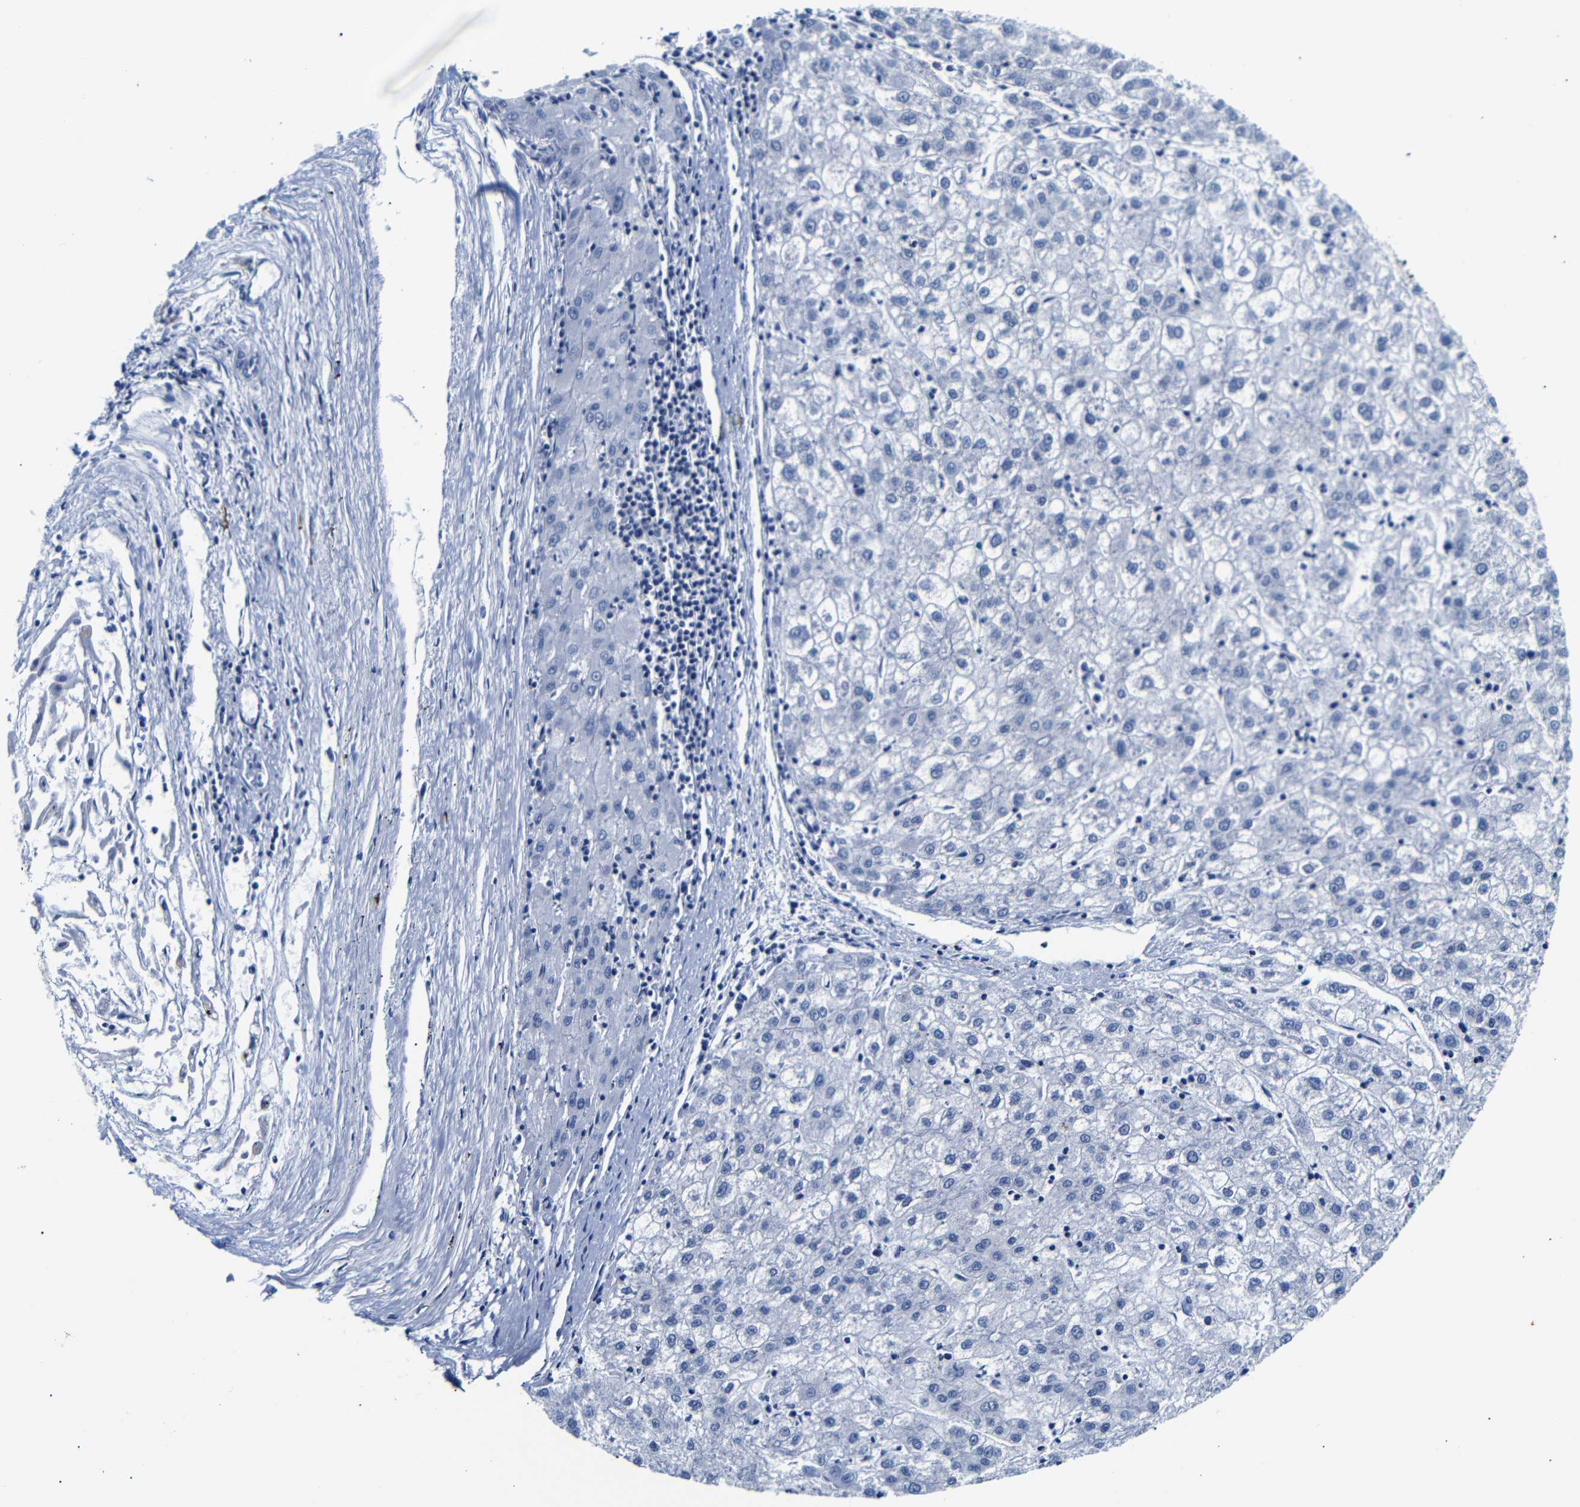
{"staining": {"intensity": "negative", "quantity": "none", "location": "none"}, "tissue": "liver cancer", "cell_type": "Tumor cells", "image_type": "cancer", "snomed": [{"axis": "morphology", "description": "Carcinoma, Hepatocellular, NOS"}, {"axis": "topography", "description": "Liver"}], "caption": "Liver cancer was stained to show a protein in brown. There is no significant positivity in tumor cells.", "gene": "GAP43", "patient": {"sex": "male", "age": 72}}